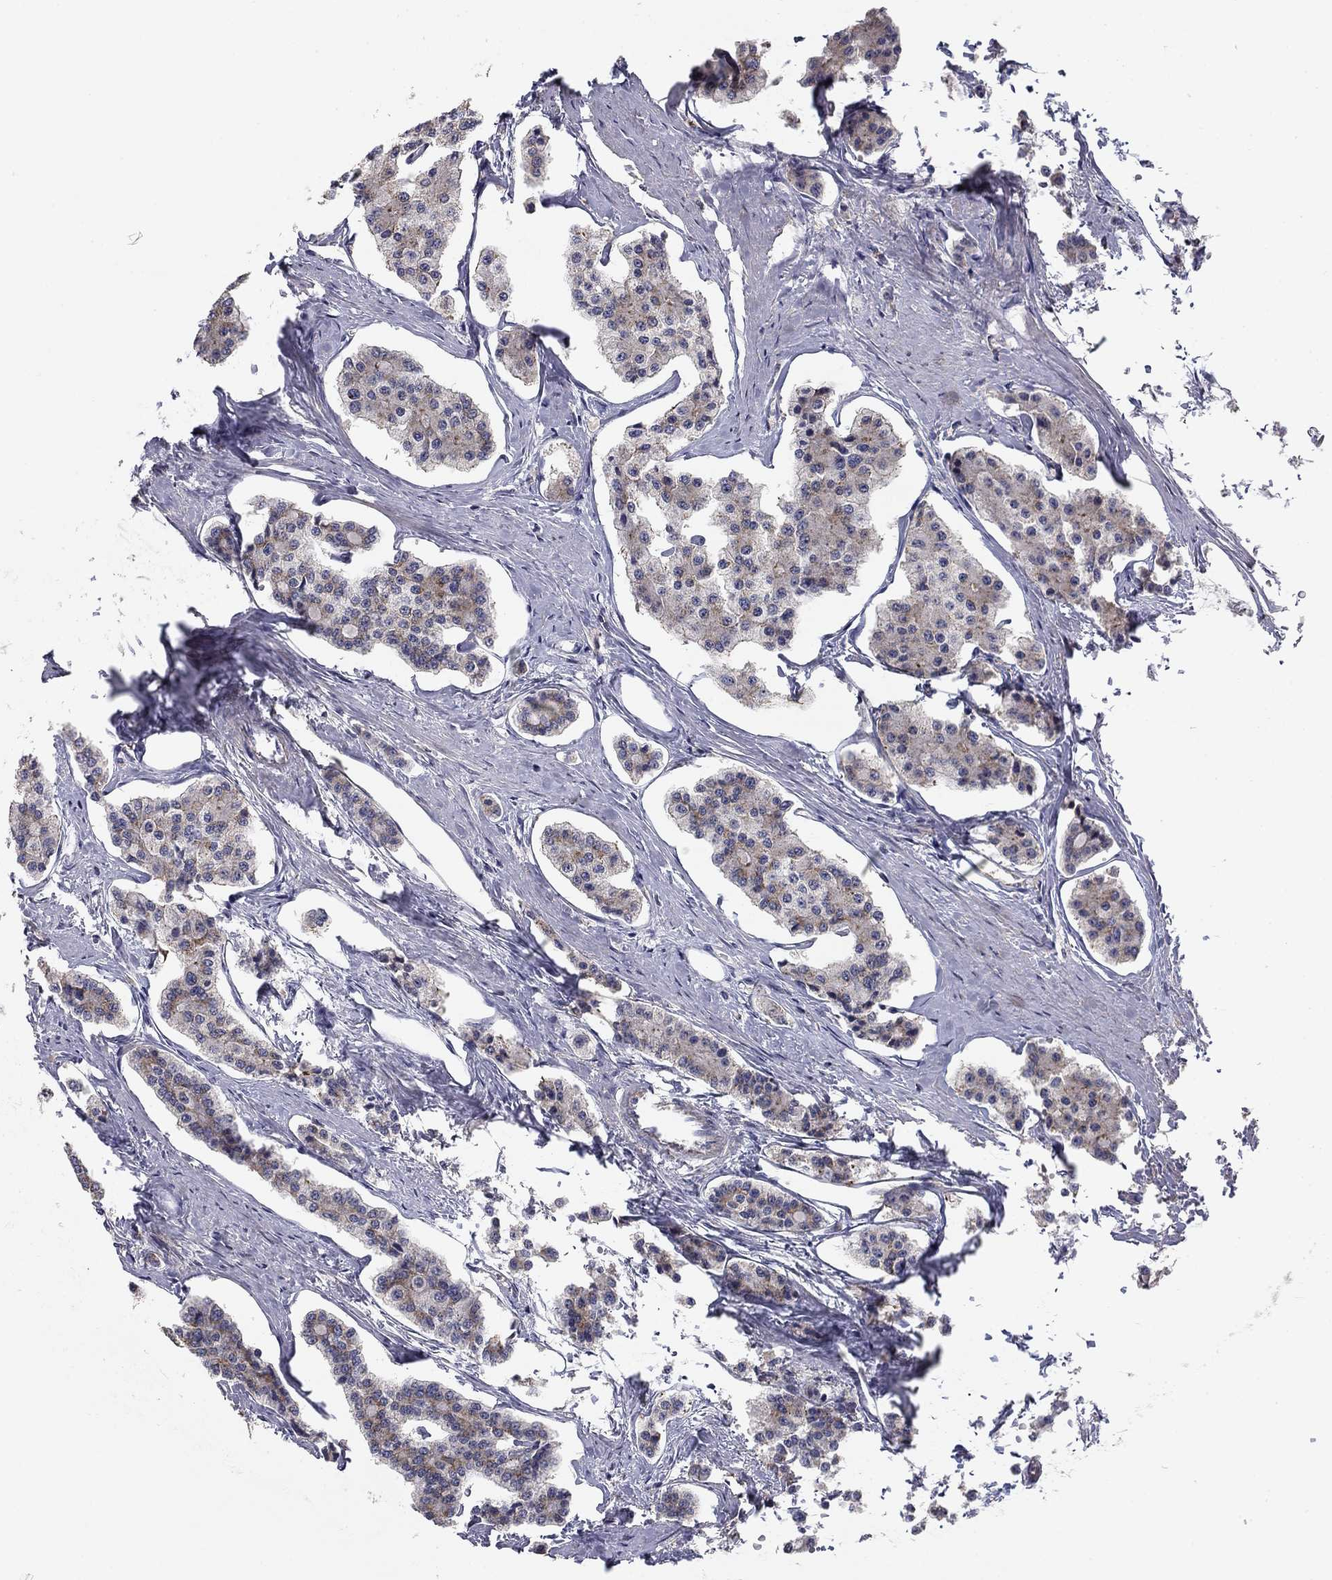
{"staining": {"intensity": "moderate", "quantity": "<25%", "location": "cytoplasmic/membranous"}, "tissue": "carcinoid", "cell_type": "Tumor cells", "image_type": "cancer", "snomed": [{"axis": "morphology", "description": "Carcinoid, malignant, NOS"}, {"axis": "topography", "description": "Small intestine"}], "caption": "This is a photomicrograph of immunohistochemistry (IHC) staining of carcinoid (malignant), which shows moderate positivity in the cytoplasmic/membranous of tumor cells.", "gene": "SEPTIN3", "patient": {"sex": "female", "age": 65}}